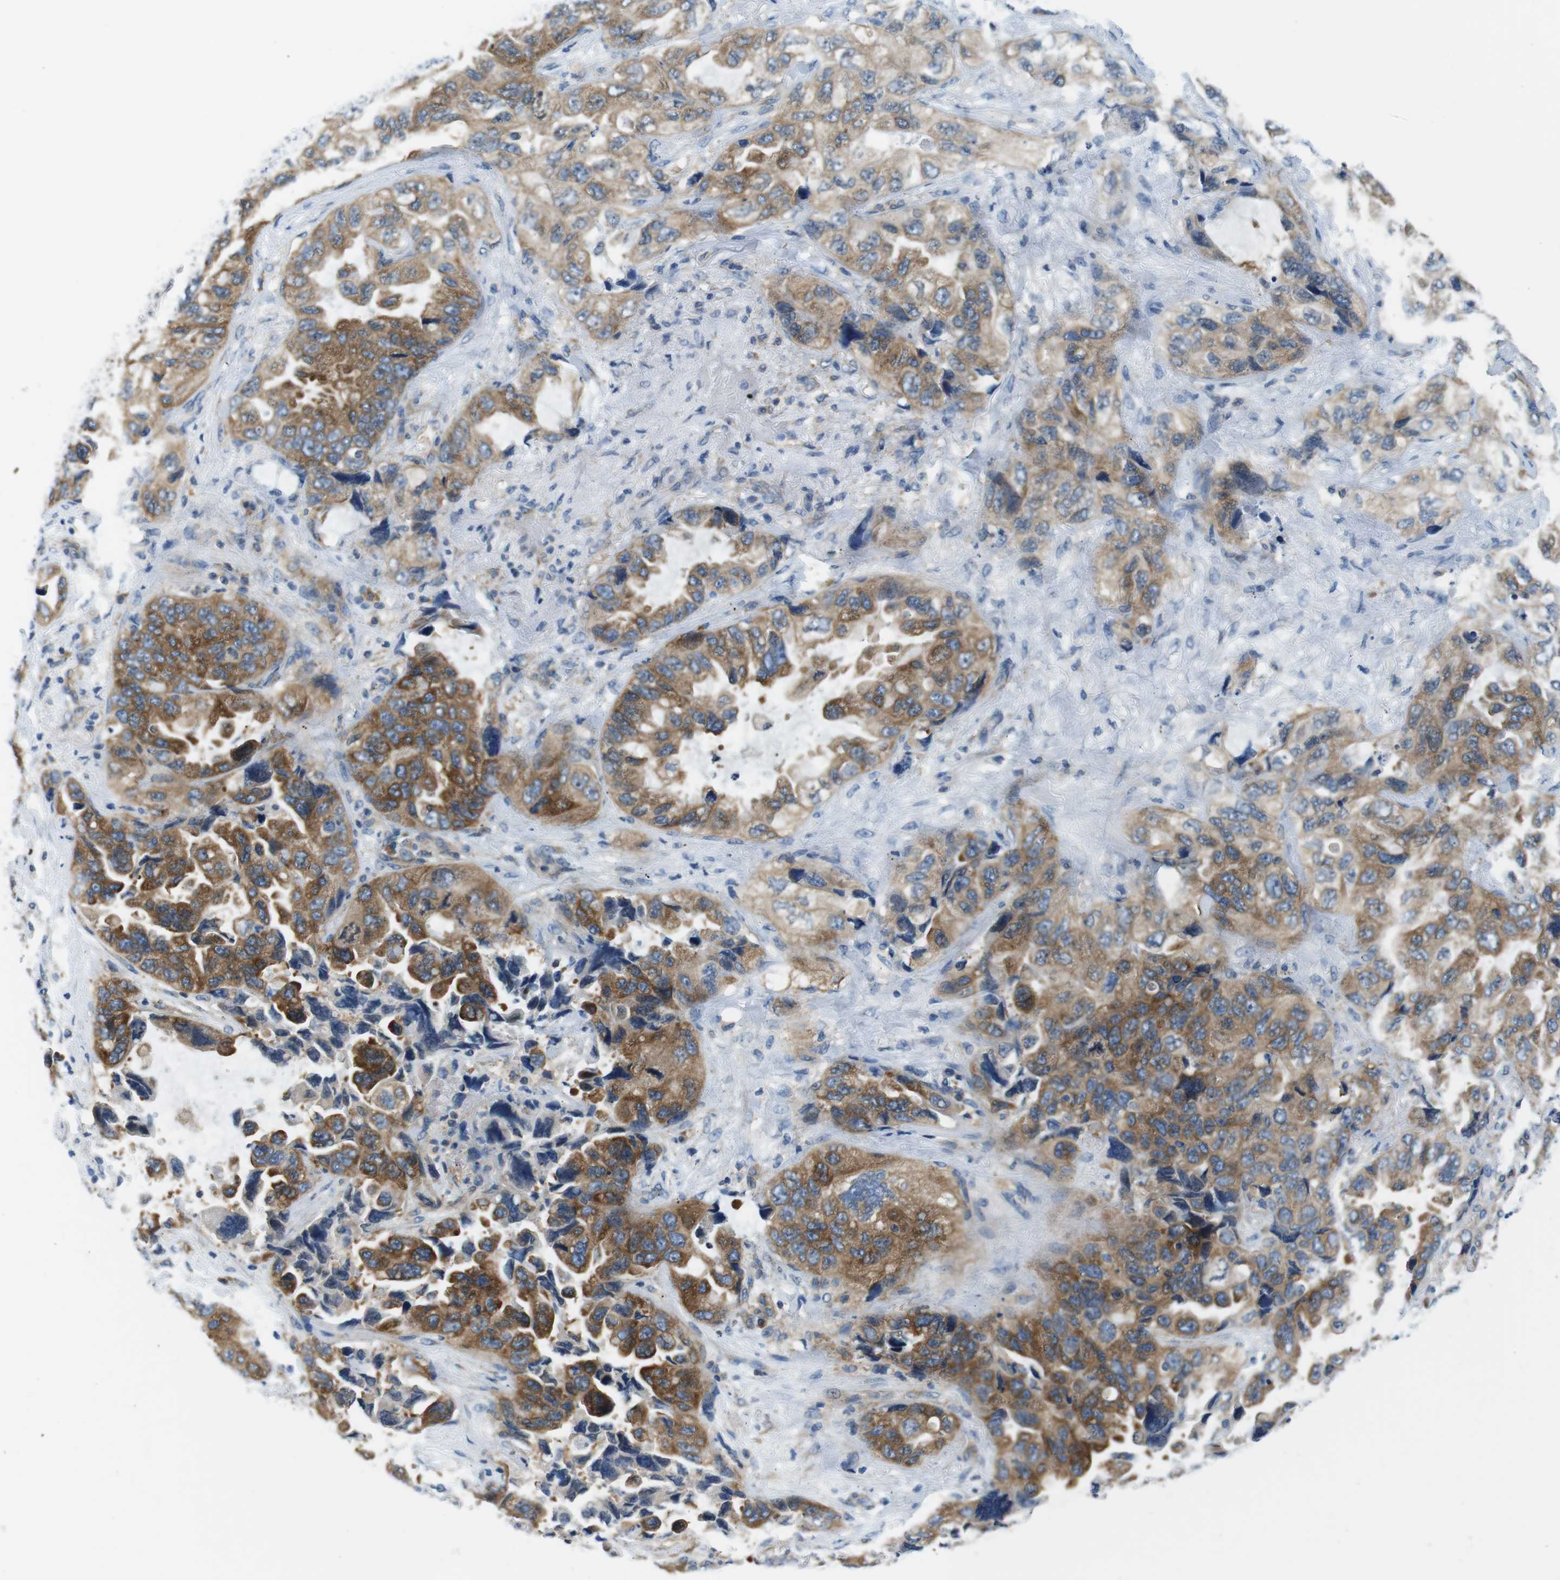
{"staining": {"intensity": "strong", "quantity": ">75%", "location": "cytoplasmic/membranous"}, "tissue": "lung cancer", "cell_type": "Tumor cells", "image_type": "cancer", "snomed": [{"axis": "morphology", "description": "Squamous cell carcinoma, NOS"}, {"axis": "topography", "description": "Lung"}], "caption": "This image exhibits IHC staining of squamous cell carcinoma (lung), with high strong cytoplasmic/membranous expression in about >75% of tumor cells.", "gene": "EIF2B5", "patient": {"sex": "female", "age": 73}}